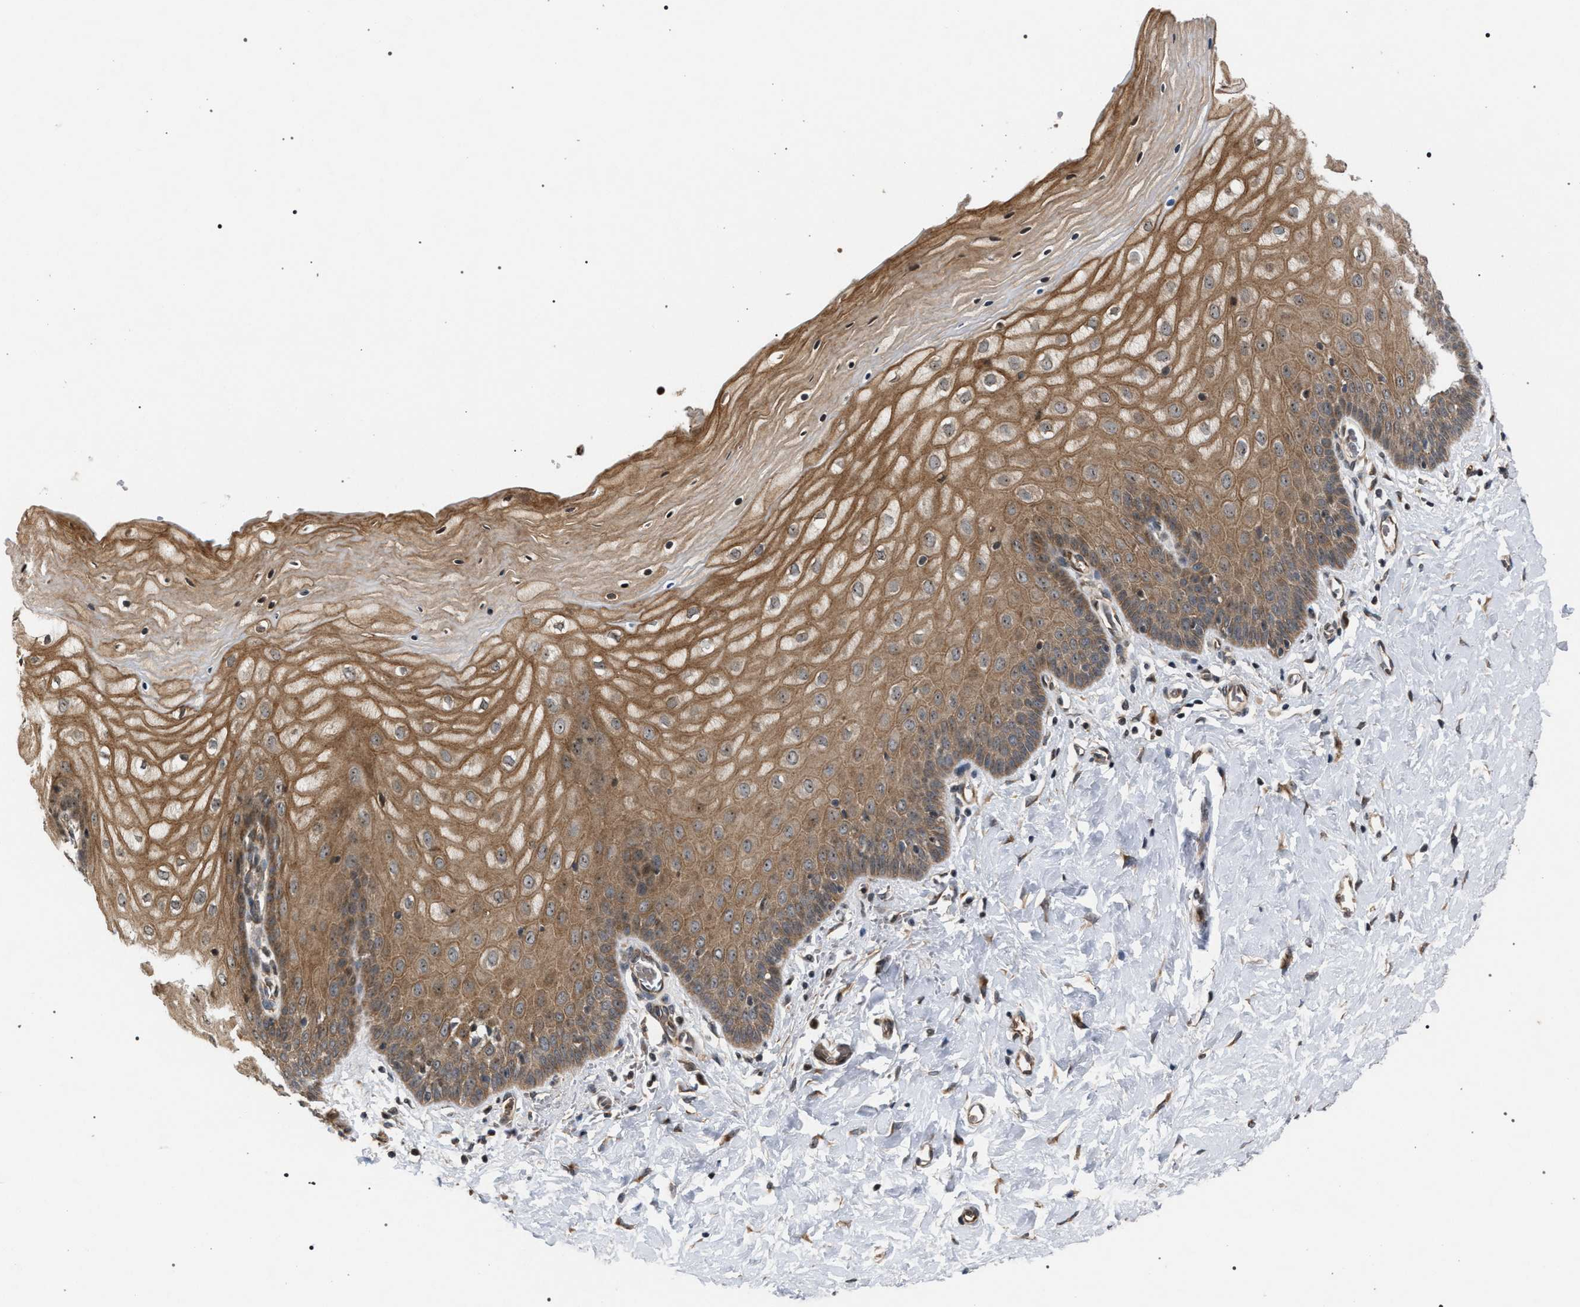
{"staining": {"intensity": "strong", "quantity": ">75%", "location": "cytoplasmic/membranous"}, "tissue": "cervix", "cell_type": "Glandular cells", "image_type": "normal", "snomed": [{"axis": "morphology", "description": "Normal tissue, NOS"}, {"axis": "topography", "description": "Cervix"}], "caption": "Immunohistochemistry (IHC) of normal cervix shows high levels of strong cytoplasmic/membranous staining in approximately >75% of glandular cells. (brown staining indicates protein expression, while blue staining denotes nuclei).", "gene": "IRAK4", "patient": {"sex": "female", "age": 55}}